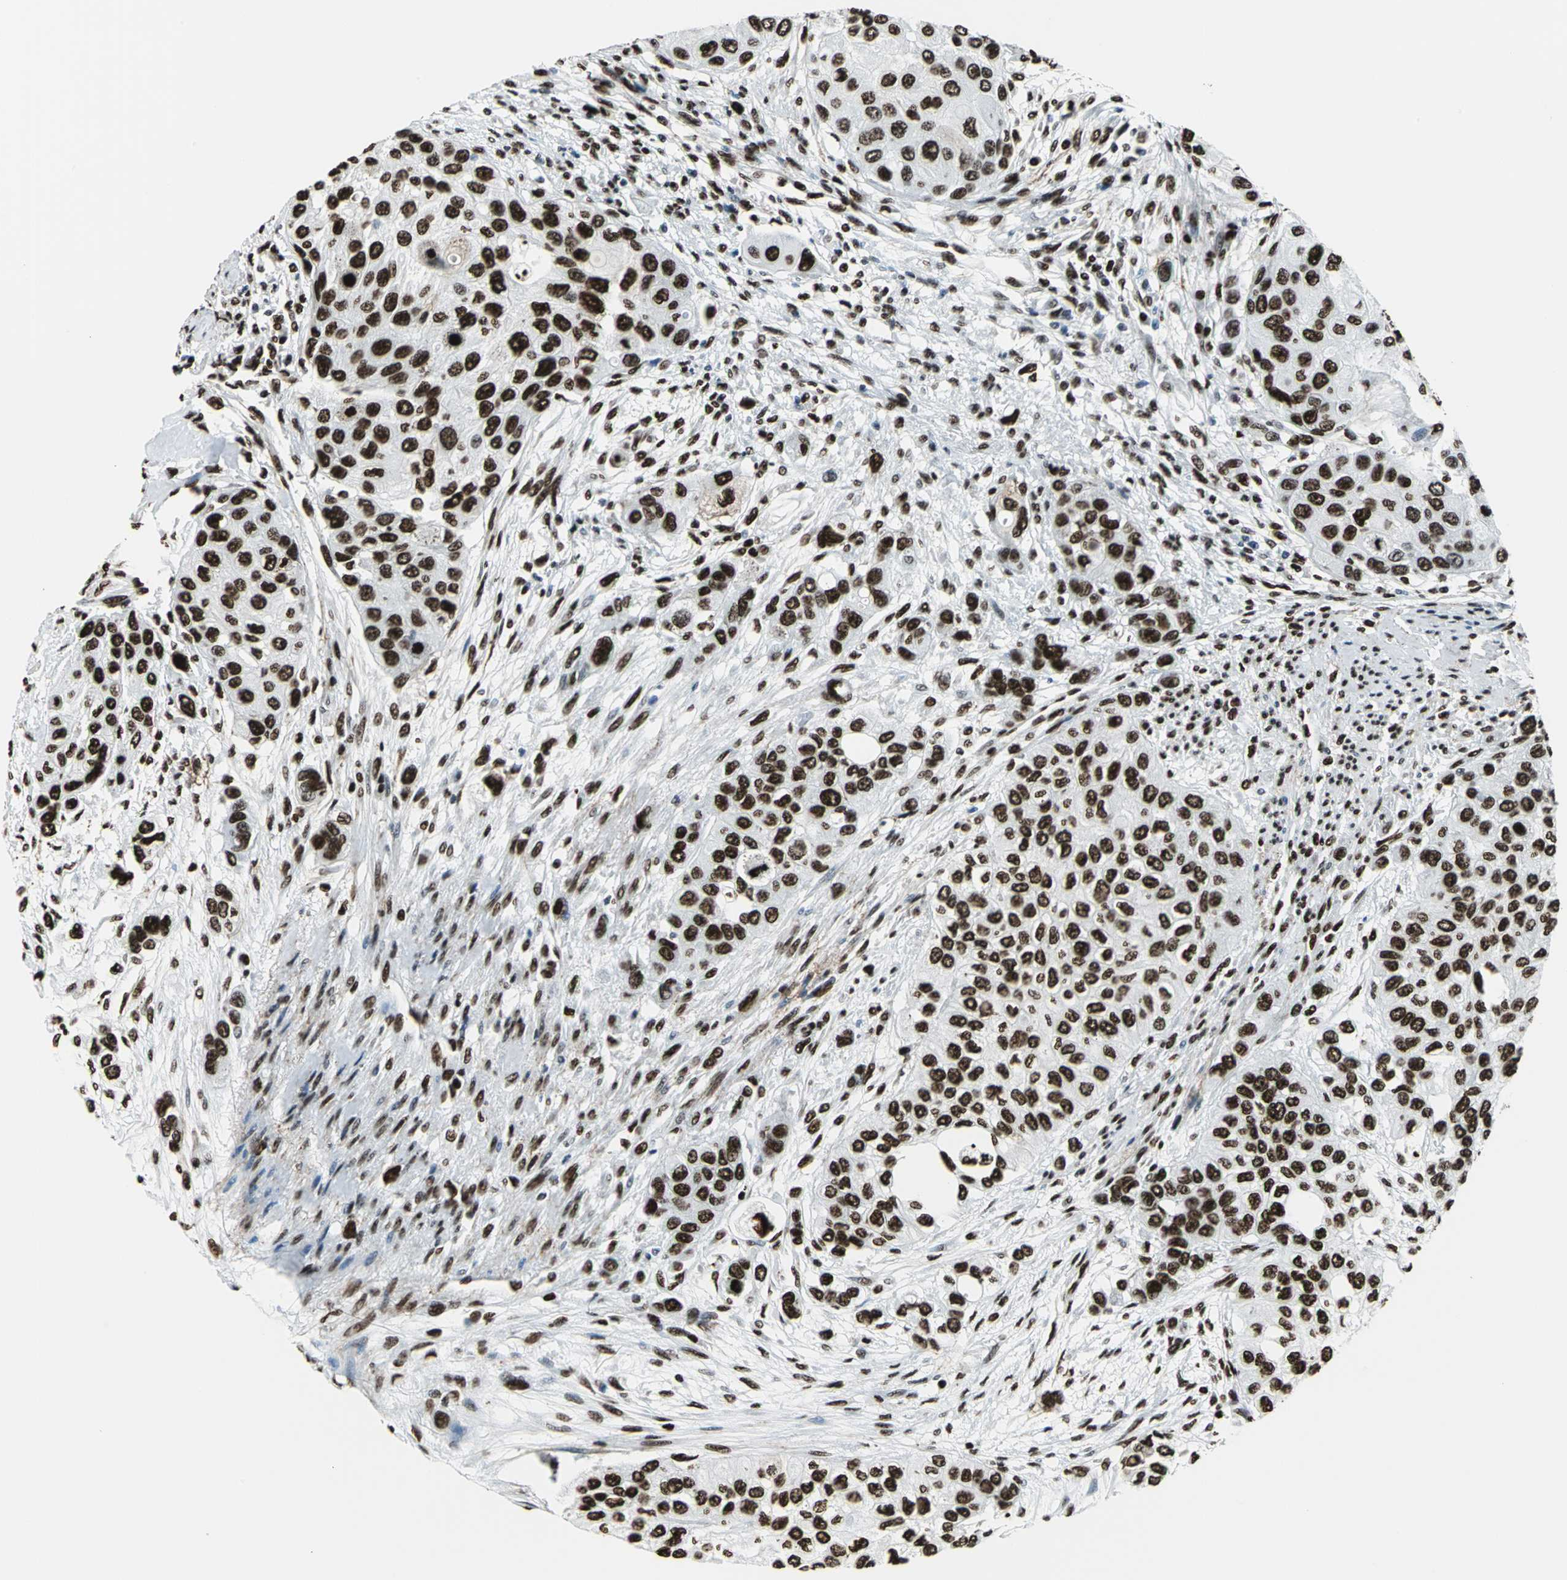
{"staining": {"intensity": "strong", "quantity": ">75%", "location": "nuclear"}, "tissue": "urothelial cancer", "cell_type": "Tumor cells", "image_type": "cancer", "snomed": [{"axis": "morphology", "description": "Urothelial carcinoma, High grade"}, {"axis": "topography", "description": "Urinary bladder"}], "caption": "Protein staining displays strong nuclear staining in about >75% of tumor cells in high-grade urothelial carcinoma. Using DAB (3,3'-diaminobenzidine) (brown) and hematoxylin (blue) stains, captured at high magnification using brightfield microscopy.", "gene": "APEX1", "patient": {"sex": "female", "age": 56}}